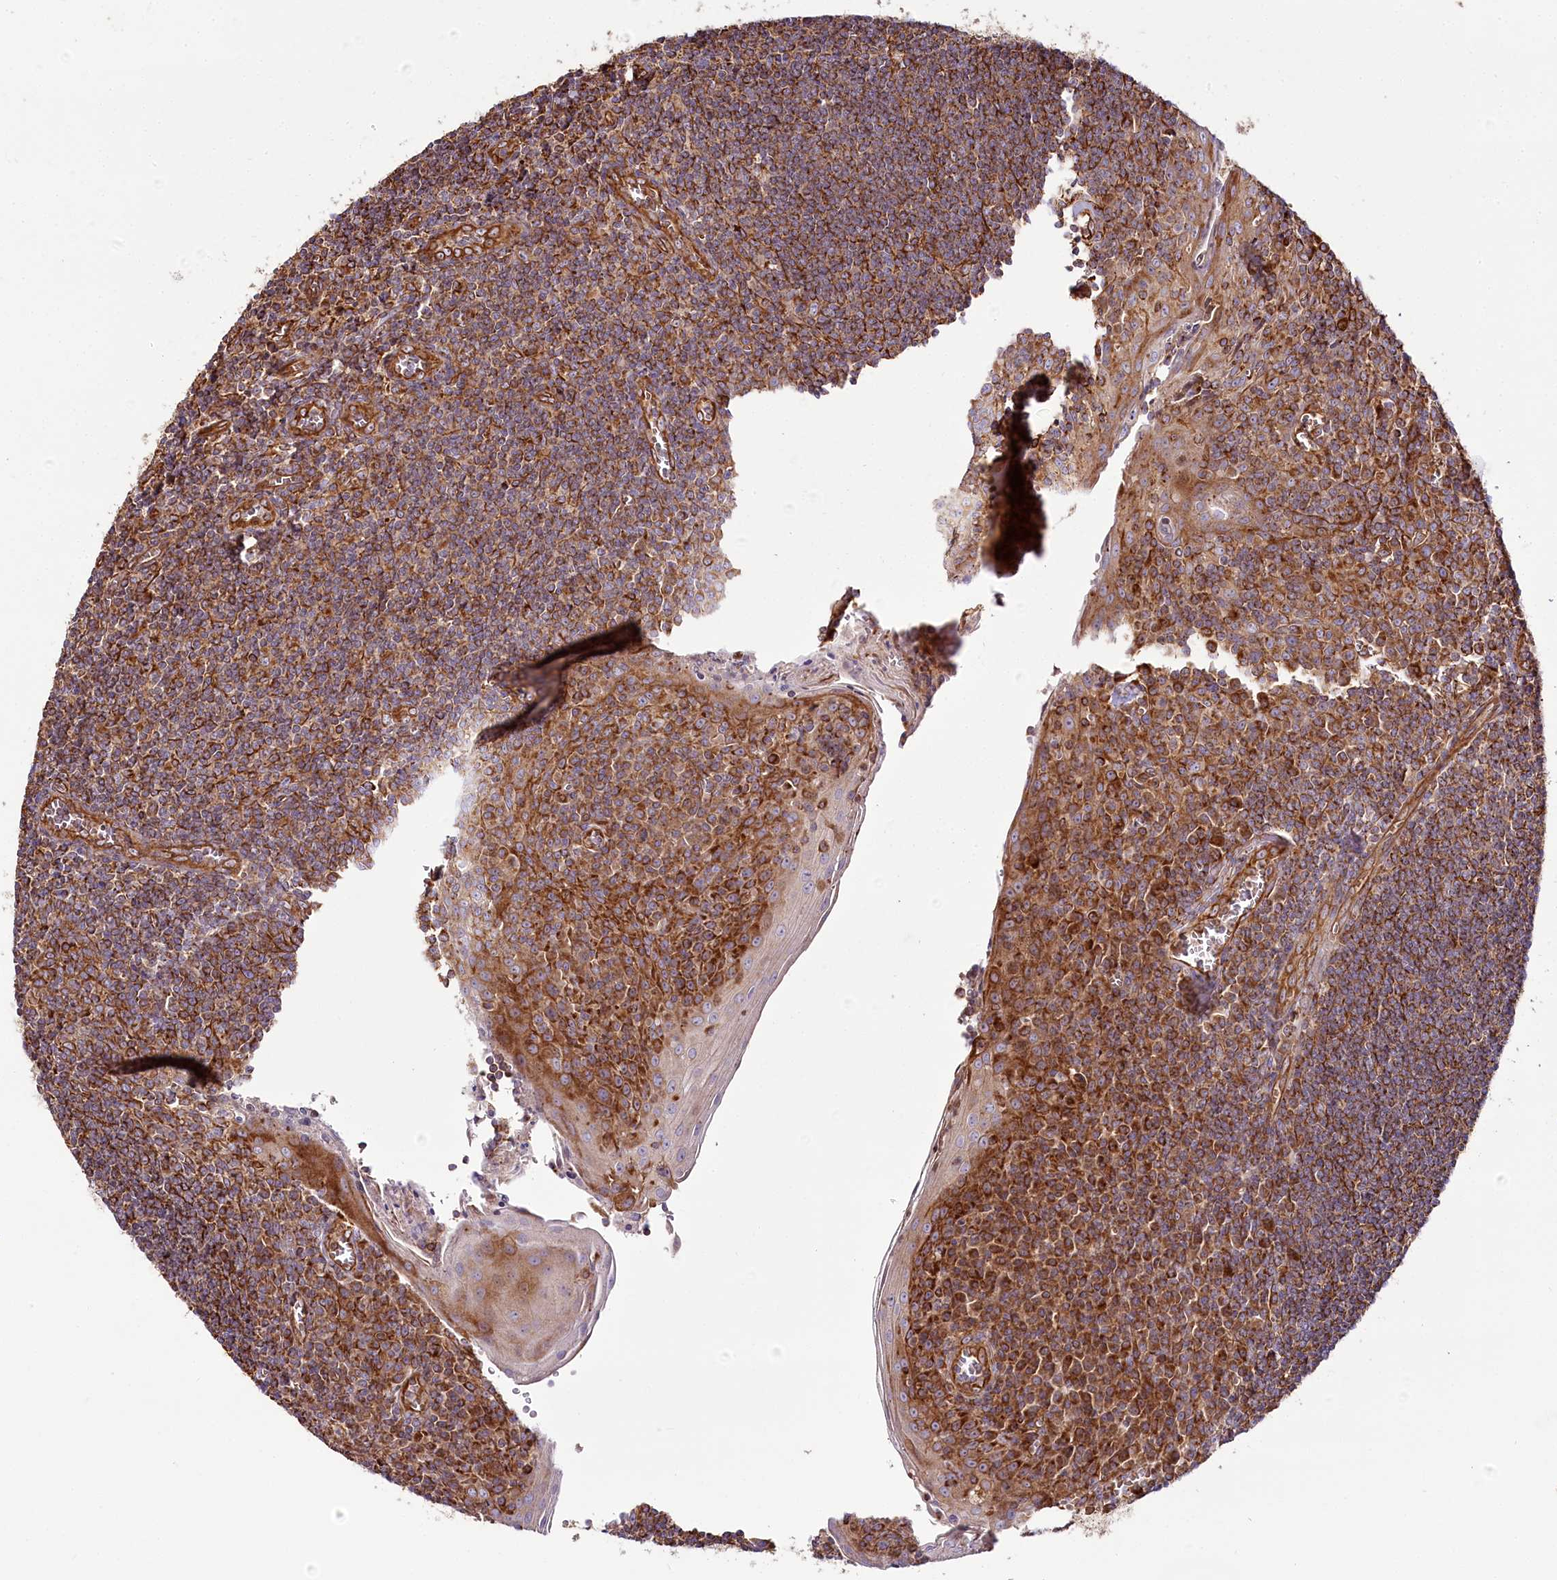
{"staining": {"intensity": "moderate", "quantity": ">75%", "location": "cytoplasmic/membranous"}, "tissue": "tonsil", "cell_type": "Germinal center cells", "image_type": "normal", "snomed": [{"axis": "morphology", "description": "Normal tissue, NOS"}, {"axis": "topography", "description": "Tonsil"}], "caption": "The micrograph exhibits a brown stain indicating the presence of a protein in the cytoplasmic/membranous of germinal center cells in tonsil. (brown staining indicates protein expression, while blue staining denotes nuclei).", "gene": "THUMPD3", "patient": {"sex": "male", "age": 27}}